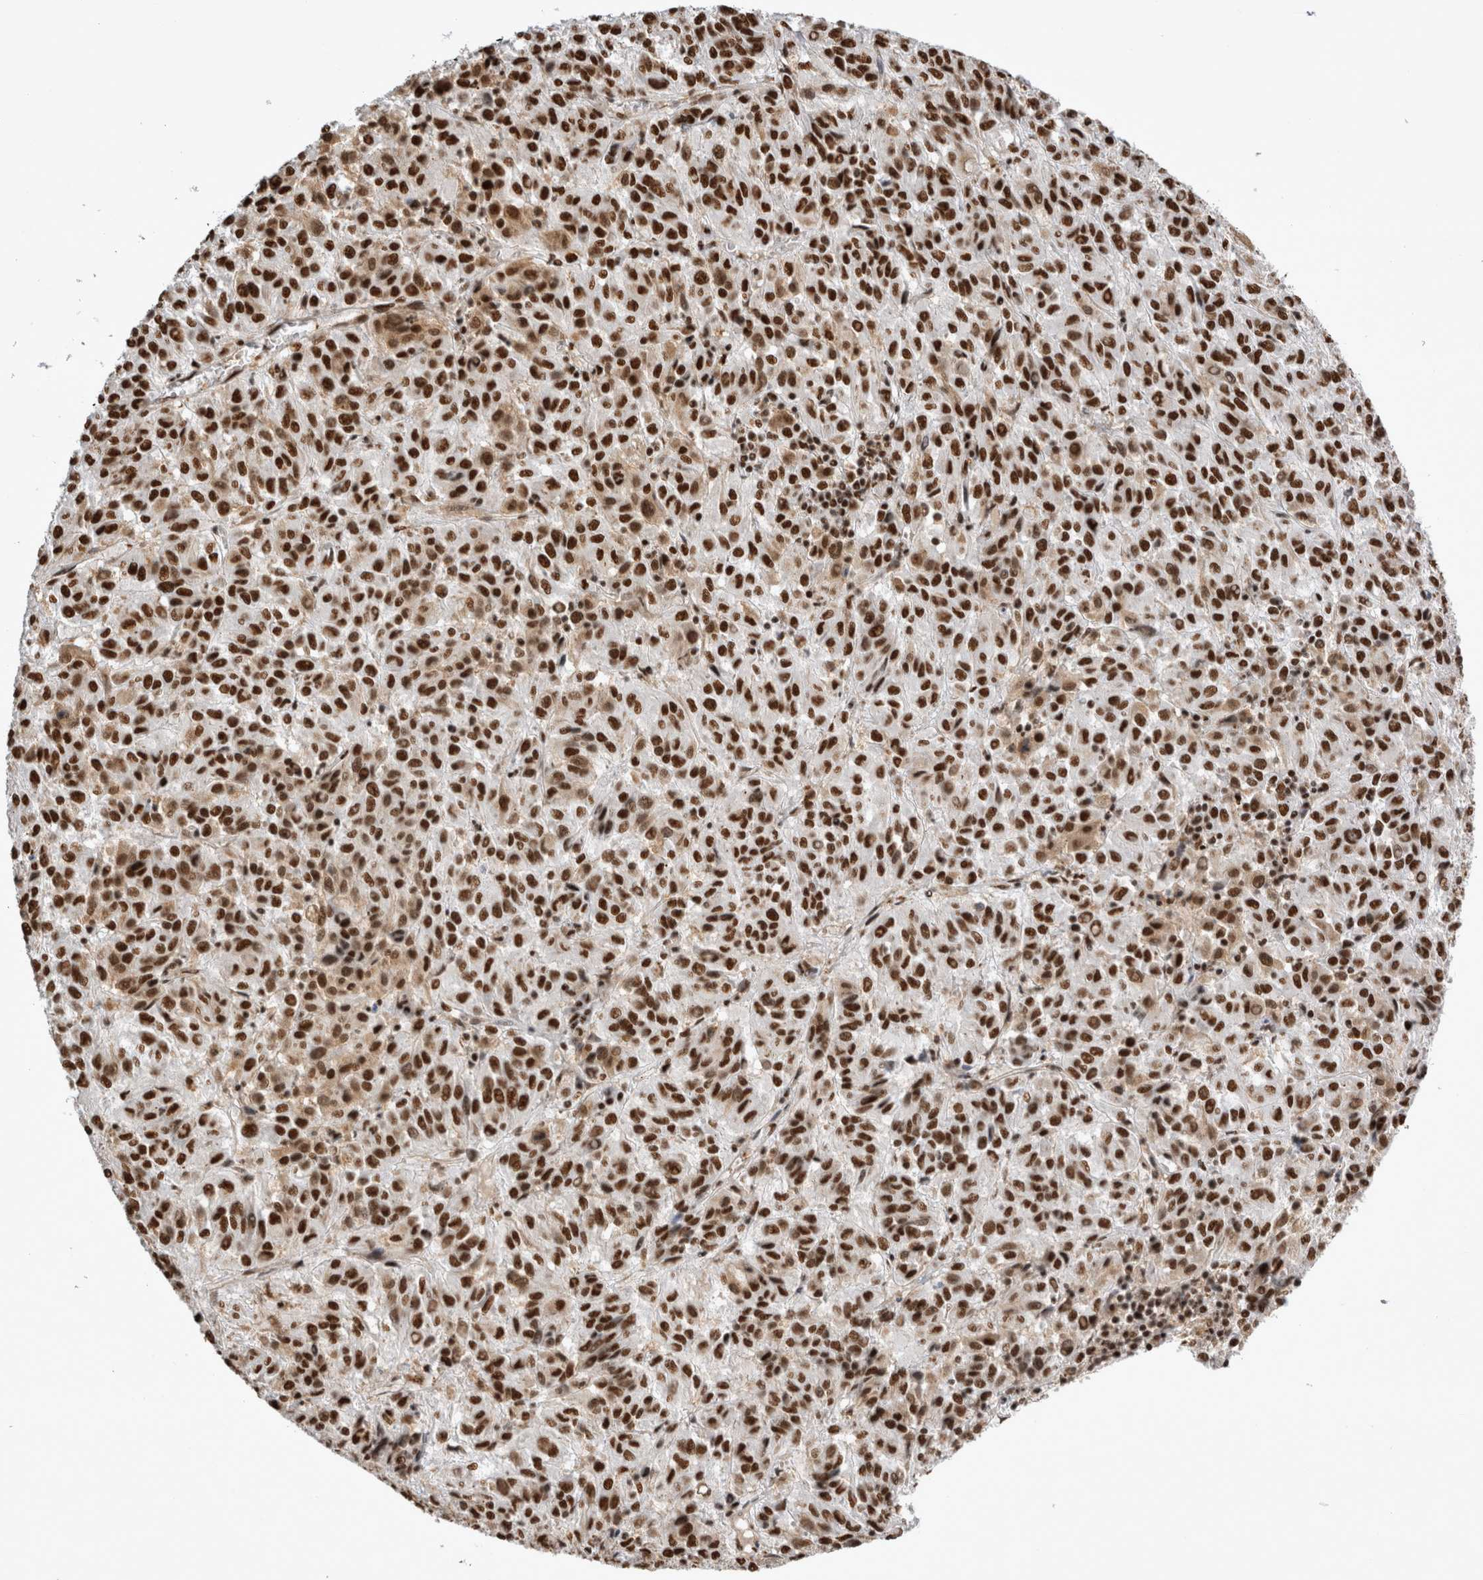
{"staining": {"intensity": "strong", "quantity": ">75%", "location": "nuclear"}, "tissue": "melanoma", "cell_type": "Tumor cells", "image_type": "cancer", "snomed": [{"axis": "morphology", "description": "Malignant melanoma, Metastatic site"}, {"axis": "topography", "description": "Lung"}], "caption": "Malignant melanoma (metastatic site) stained with a protein marker shows strong staining in tumor cells.", "gene": "EYA2", "patient": {"sex": "male", "age": 64}}